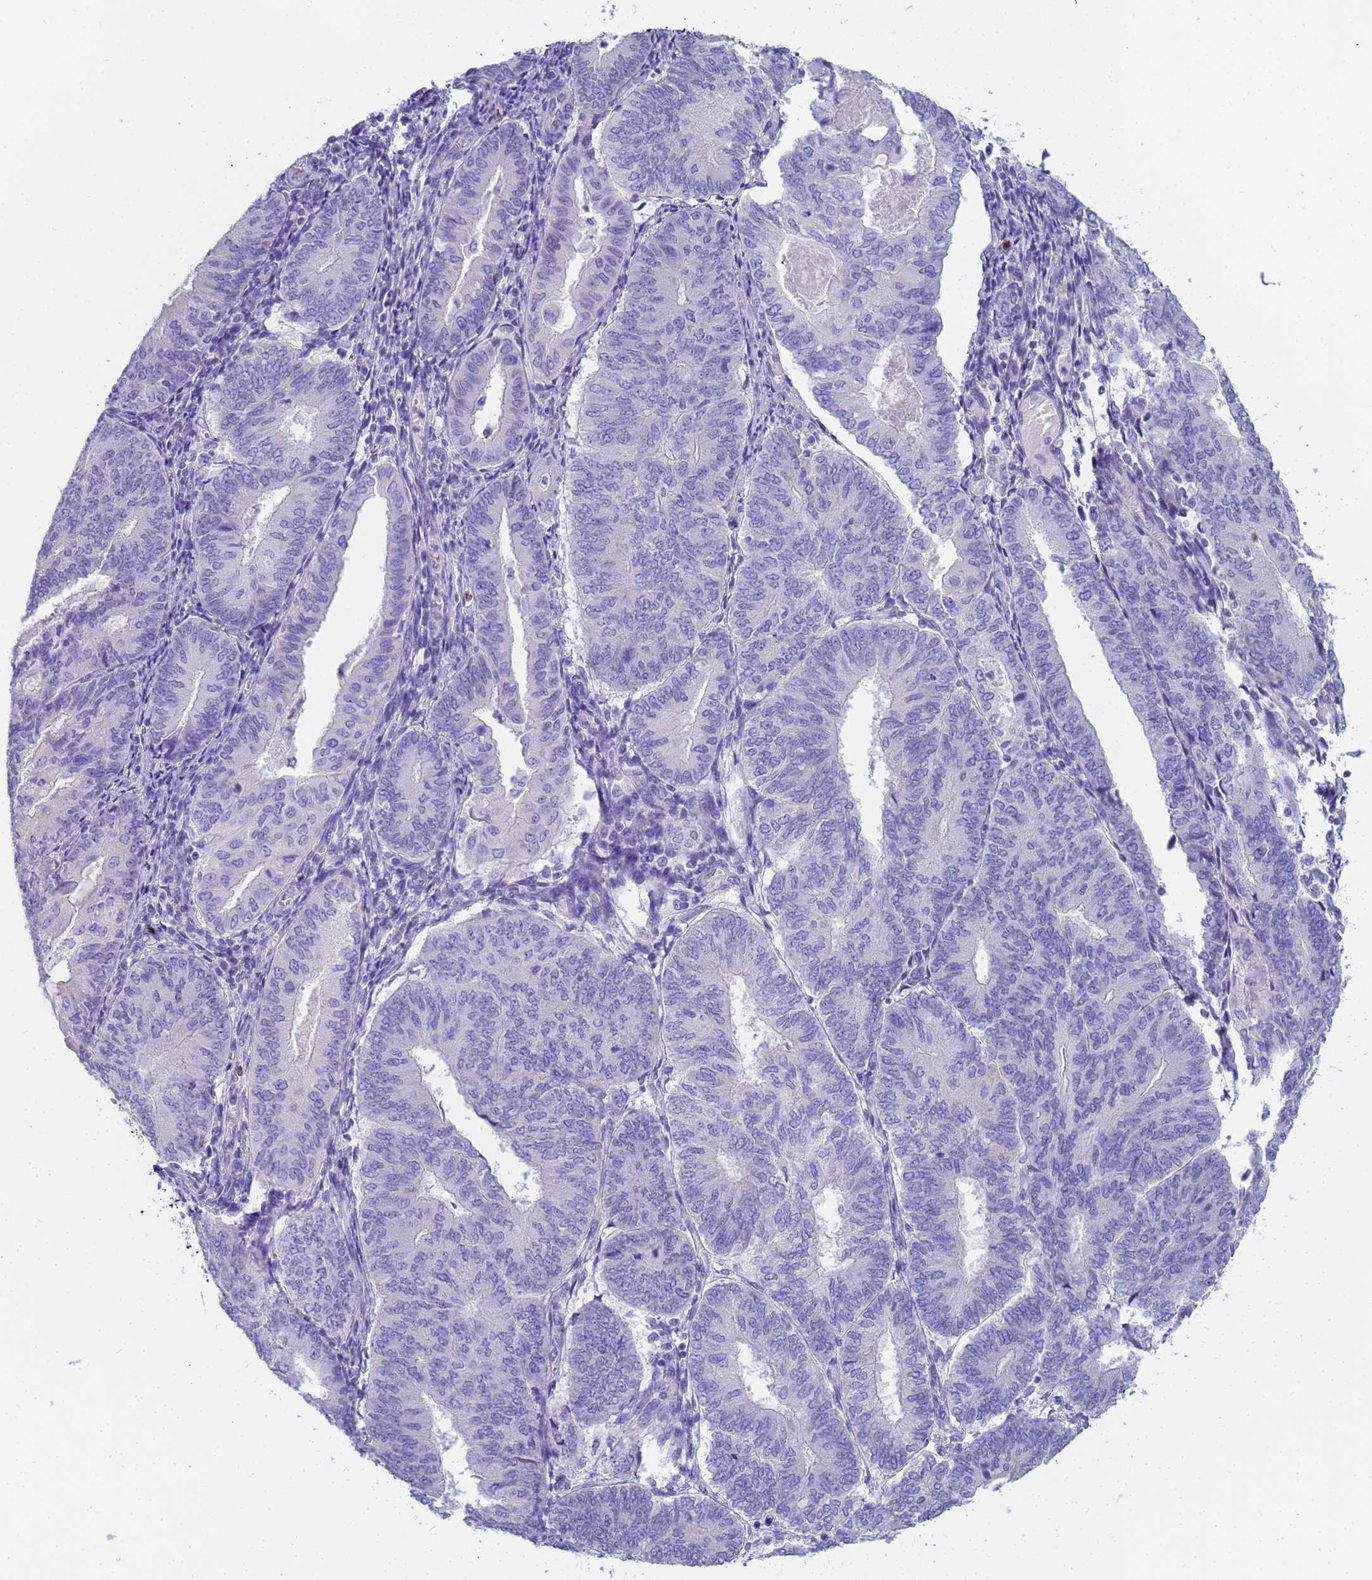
{"staining": {"intensity": "negative", "quantity": "none", "location": "none"}, "tissue": "endometrial cancer", "cell_type": "Tumor cells", "image_type": "cancer", "snomed": [{"axis": "morphology", "description": "Adenocarcinoma, NOS"}, {"axis": "topography", "description": "Endometrium"}], "caption": "DAB (3,3'-diaminobenzidine) immunohistochemical staining of endometrial adenocarcinoma demonstrates no significant positivity in tumor cells. (Stains: DAB IHC with hematoxylin counter stain, Microscopy: brightfield microscopy at high magnification).", "gene": "RNASE2", "patient": {"sex": "female", "age": 81}}